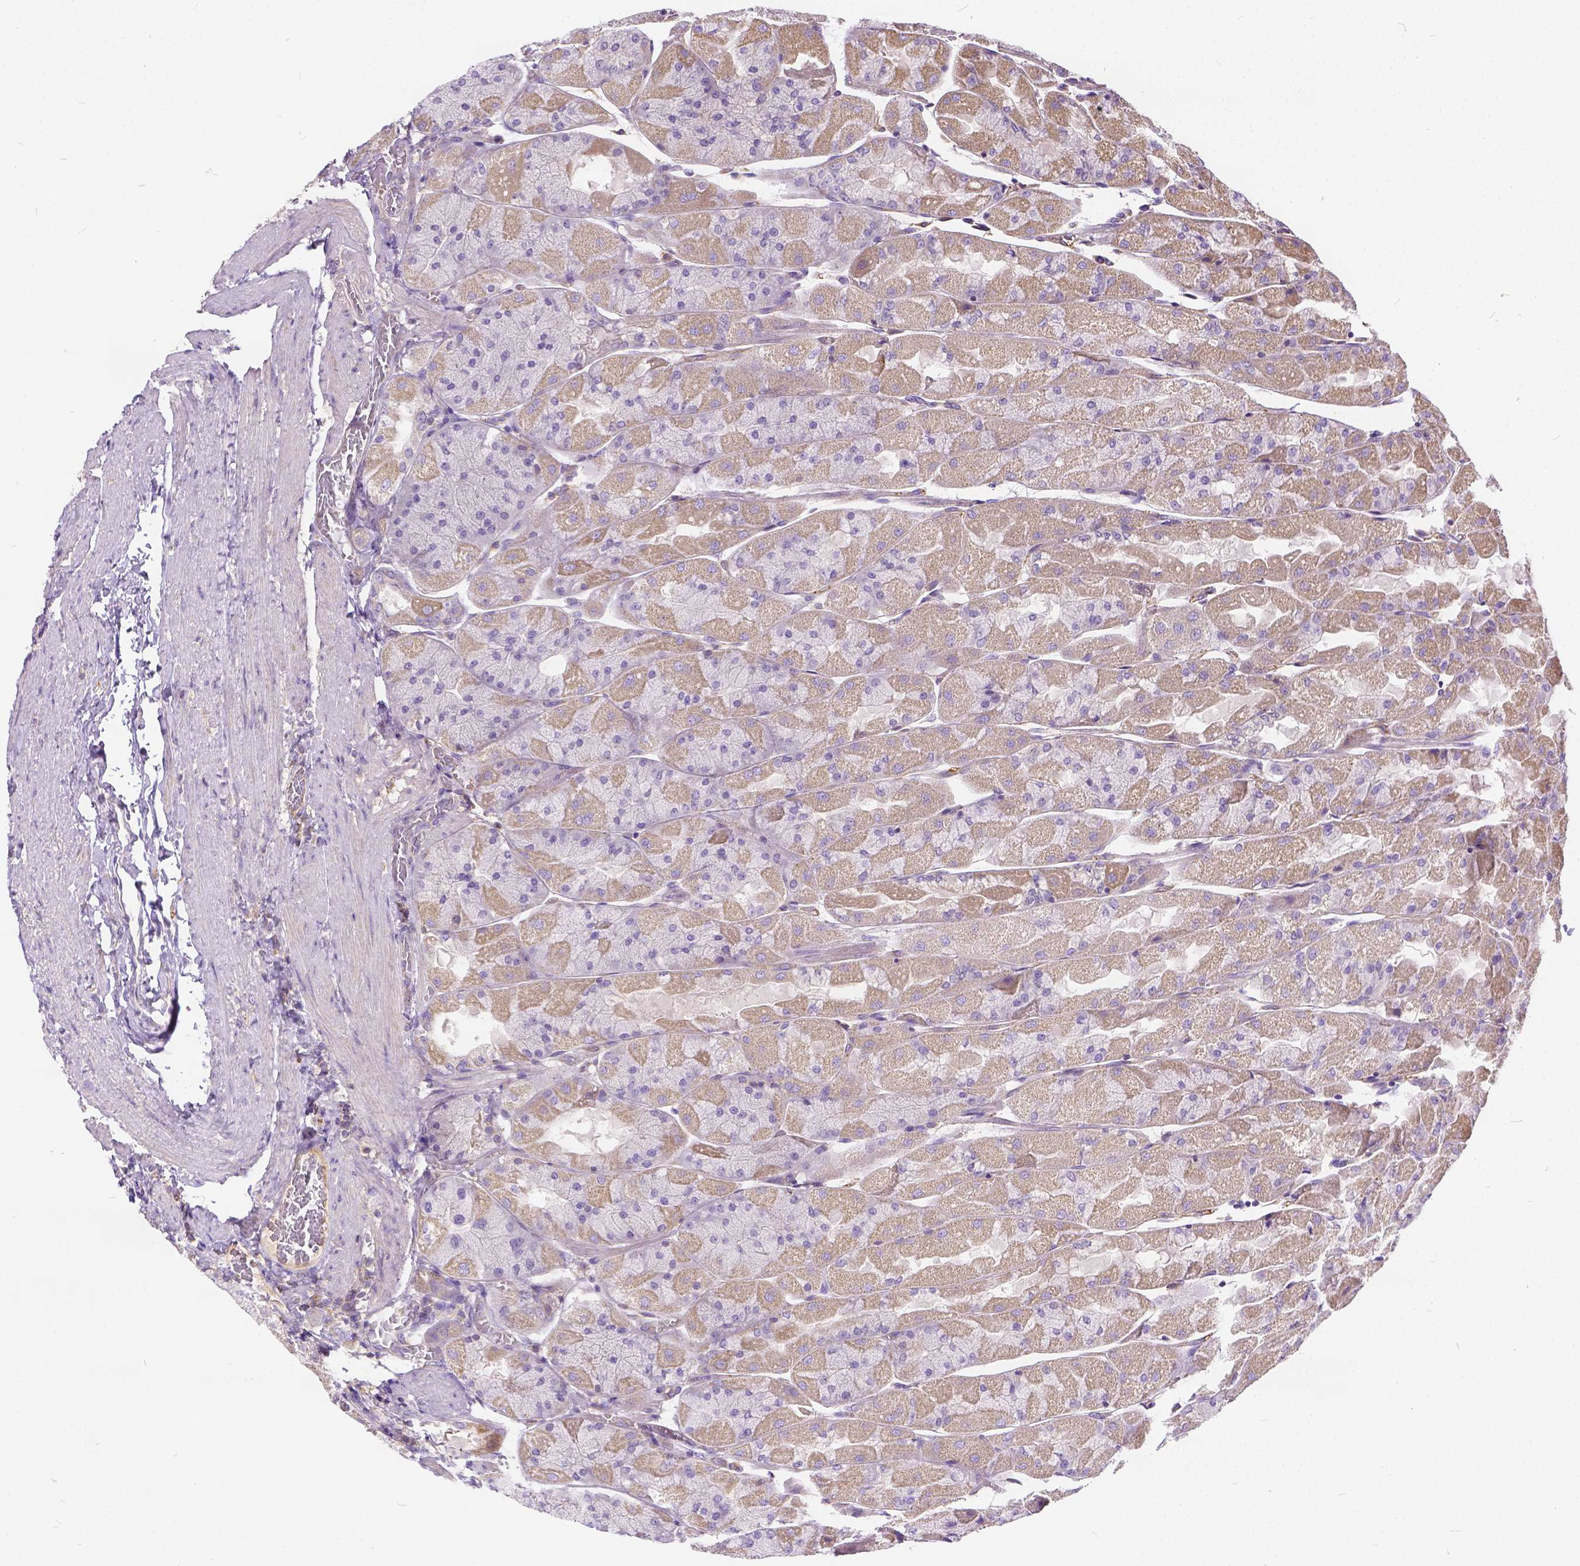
{"staining": {"intensity": "moderate", "quantity": "25%-75%", "location": "cytoplasmic/membranous"}, "tissue": "stomach", "cell_type": "Glandular cells", "image_type": "normal", "snomed": [{"axis": "morphology", "description": "Normal tissue, NOS"}, {"axis": "topography", "description": "Stomach"}], "caption": "About 25%-75% of glandular cells in unremarkable stomach display moderate cytoplasmic/membranous protein positivity as visualized by brown immunohistochemical staining.", "gene": "CADM4", "patient": {"sex": "female", "age": 61}}